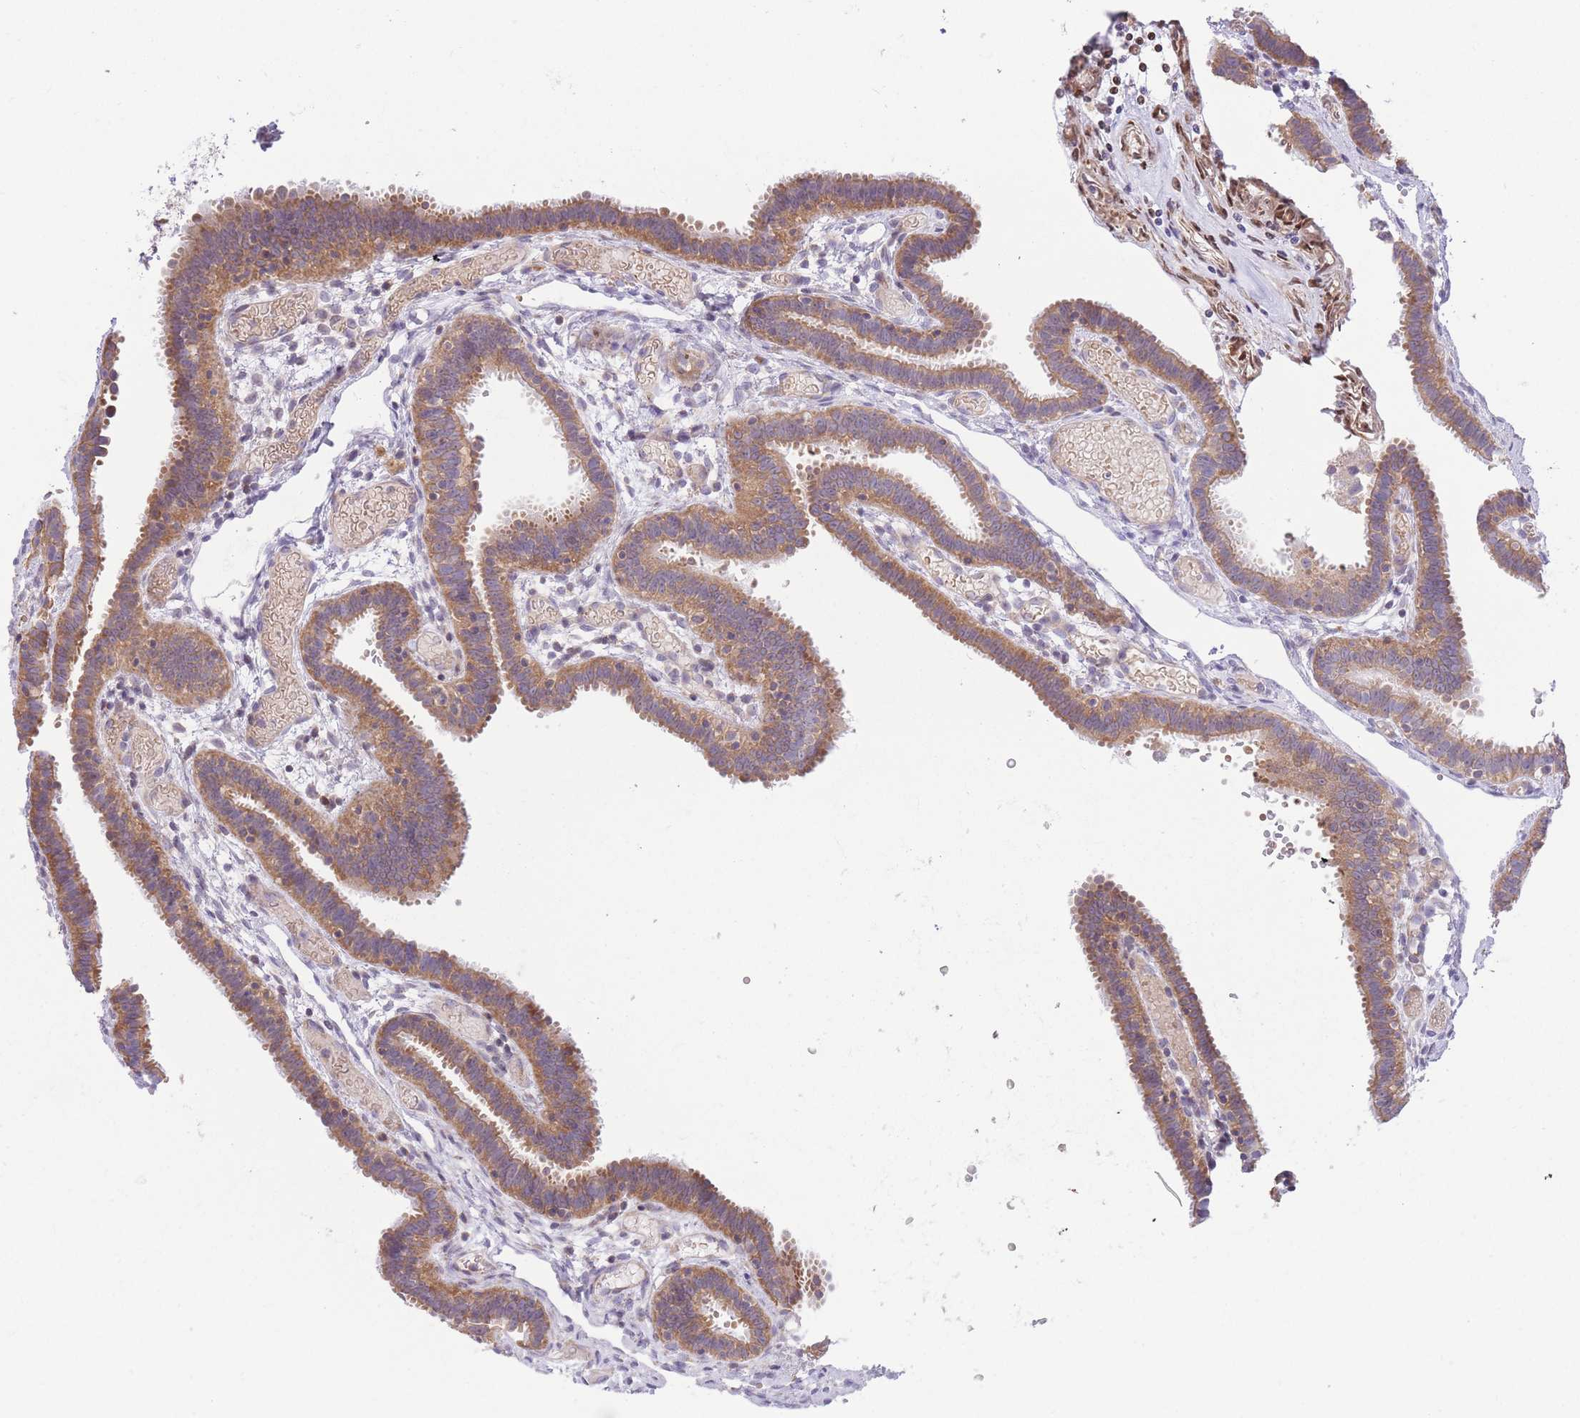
{"staining": {"intensity": "moderate", "quantity": ">75%", "location": "cytoplasmic/membranous"}, "tissue": "fallopian tube", "cell_type": "Glandular cells", "image_type": "normal", "snomed": [{"axis": "morphology", "description": "Normal tissue, NOS"}, {"axis": "topography", "description": "Fallopian tube"}], "caption": "DAB immunohistochemical staining of benign human fallopian tube demonstrates moderate cytoplasmic/membranous protein staining in approximately >75% of glandular cells. (DAB = brown stain, brightfield microscopy at high magnification).", "gene": "BOLA2B", "patient": {"sex": "female", "age": 37}}